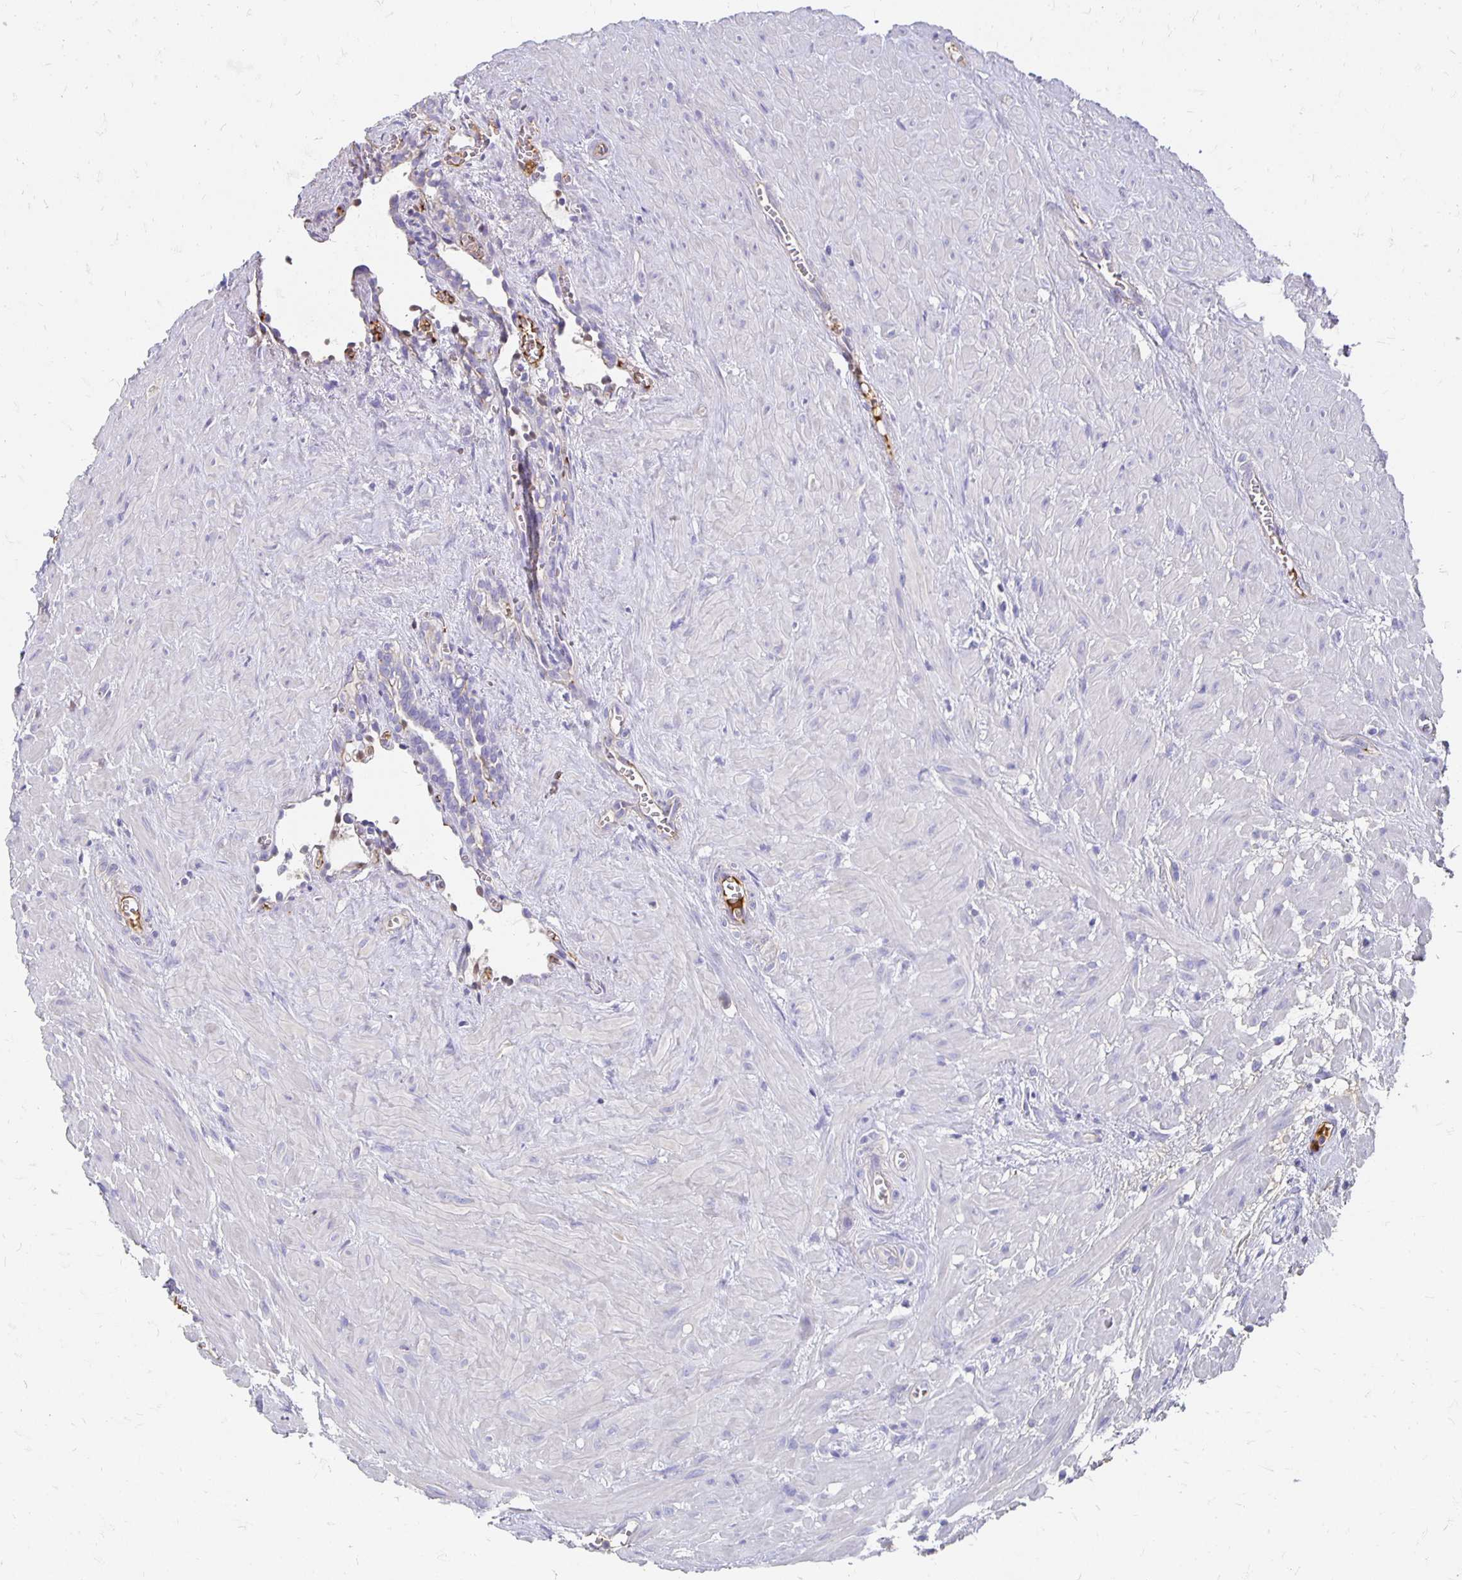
{"staining": {"intensity": "negative", "quantity": "none", "location": "none"}, "tissue": "seminal vesicle", "cell_type": "Glandular cells", "image_type": "normal", "snomed": [{"axis": "morphology", "description": "Normal tissue, NOS"}, {"axis": "topography", "description": "Seminal veicle"}], "caption": "Glandular cells show no significant protein staining in normal seminal vesicle. (IHC, brightfield microscopy, high magnification).", "gene": "APOB", "patient": {"sex": "male", "age": 76}}